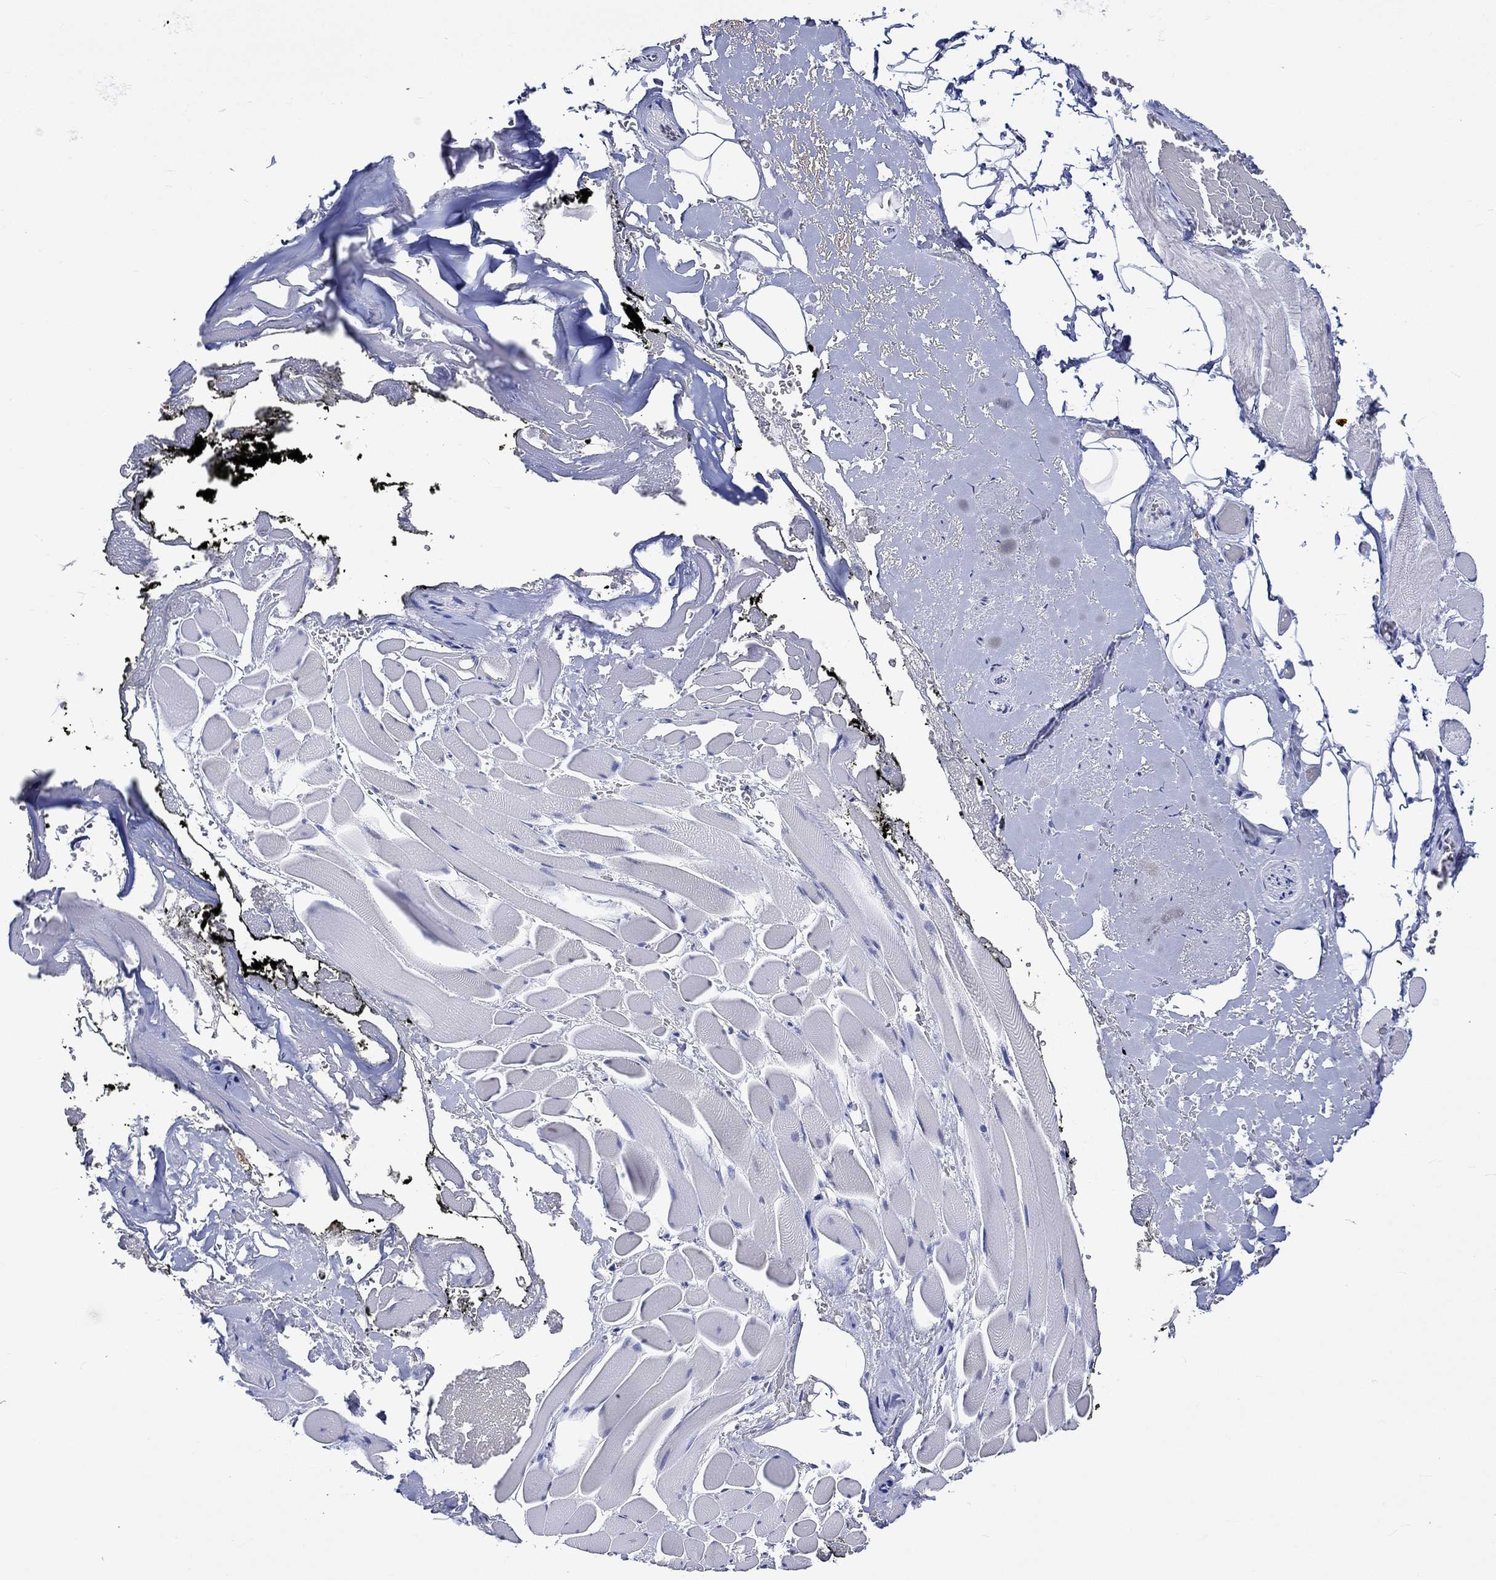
{"staining": {"intensity": "negative", "quantity": "none", "location": "none"}, "tissue": "adipose tissue", "cell_type": "Adipocytes", "image_type": "normal", "snomed": [{"axis": "morphology", "description": "Normal tissue, NOS"}, {"axis": "topography", "description": "Anal"}, {"axis": "topography", "description": "Peripheral nerve tissue"}], "caption": "Protein analysis of benign adipose tissue demonstrates no significant positivity in adipocytes. (Brightfield microscopy of DAB (3,3'-diaminobenzidine) immunohistochemistry at high magnification).", "gene": "KLHL35", "patient": {"sex": "male", "age": 53}}